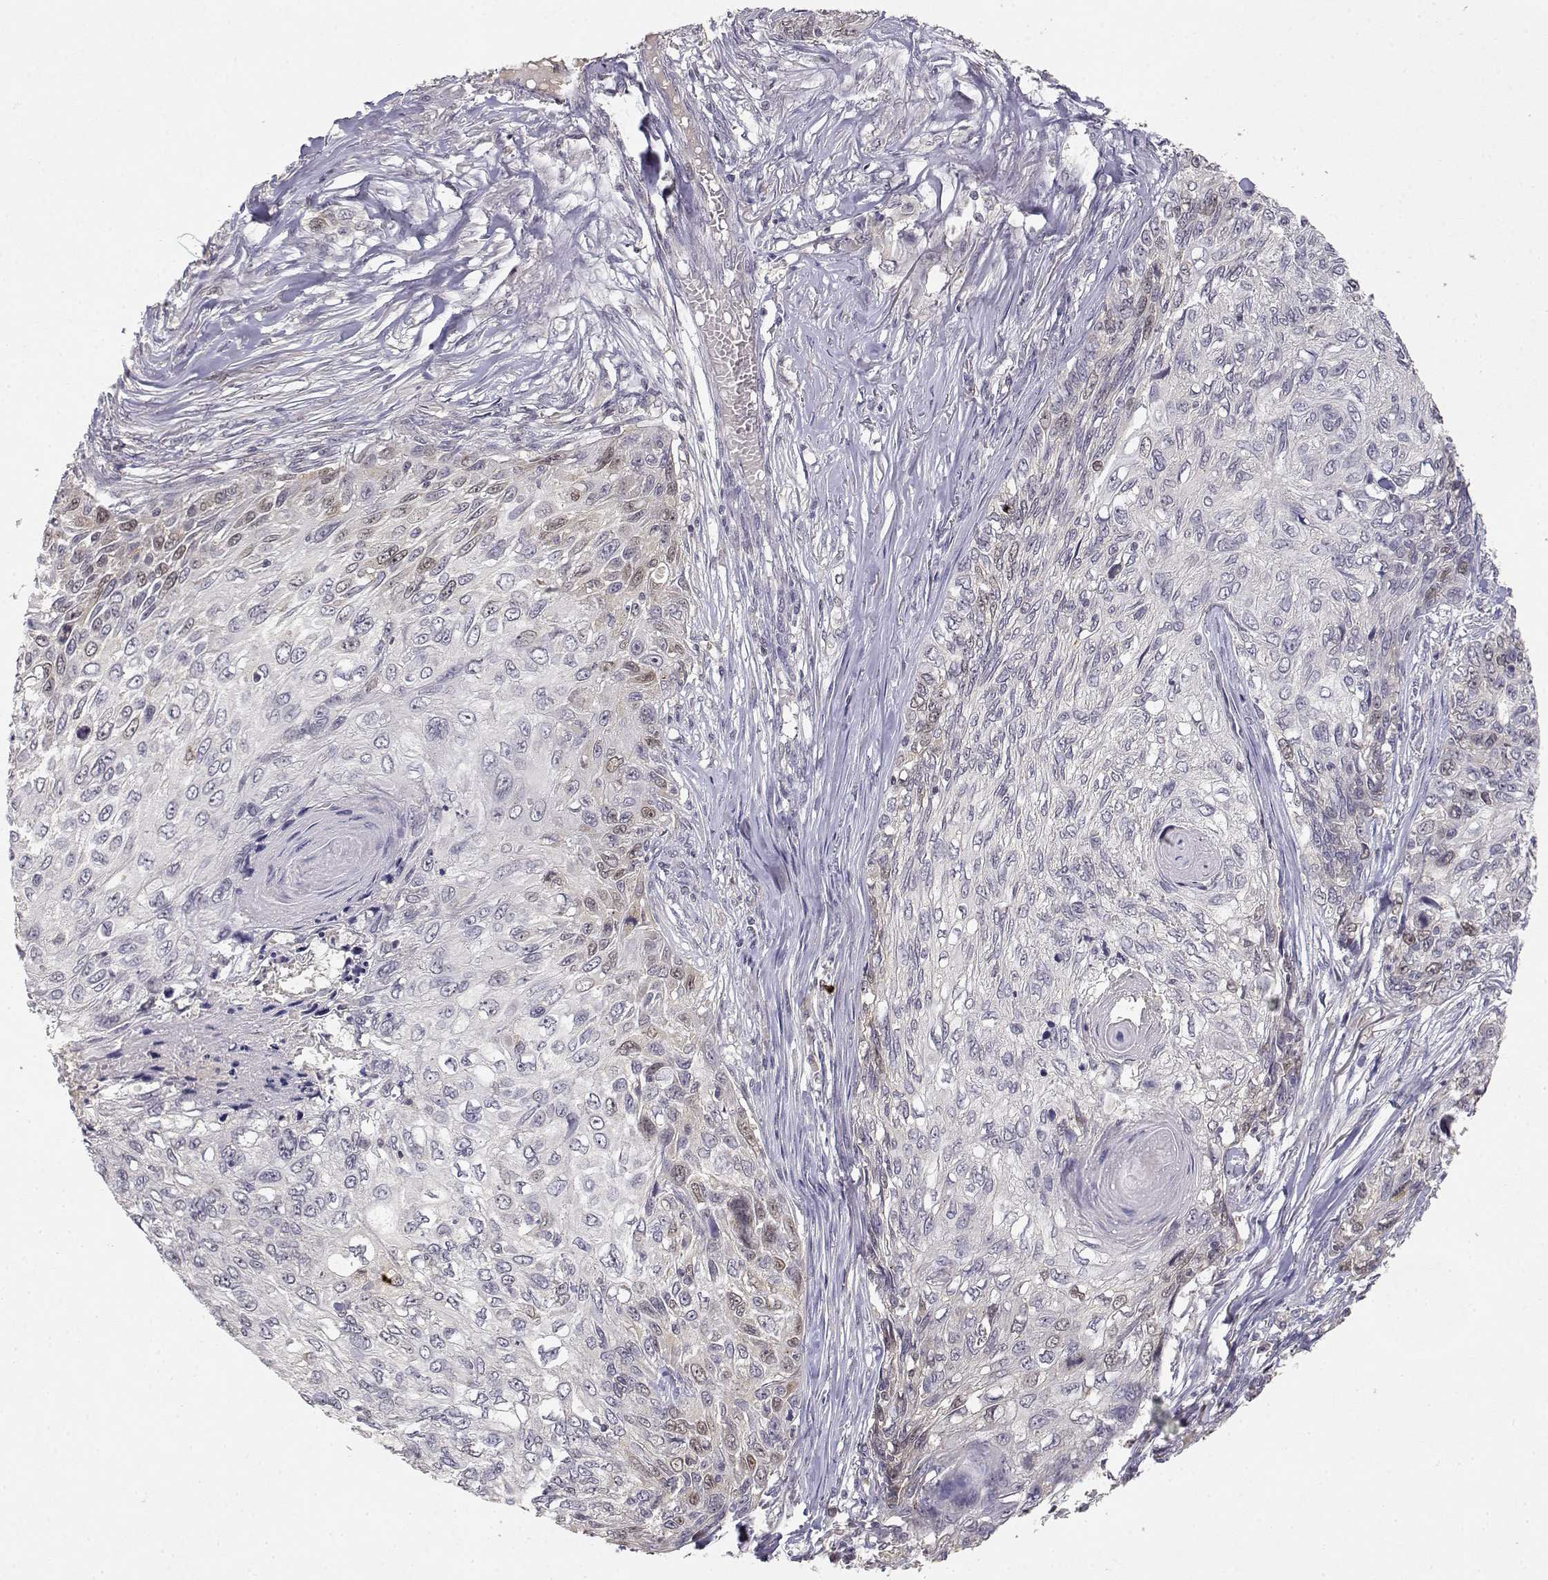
{"staining": {"intensity": "weak", "quantity": "<25%", "location": "nuclear"}, "tissue": "skin cancer", "cell_type": "Tumor cells", "image_type": "cancer", "snomed": [{"axis": "morphology", "description": "Squamous cell carcinoma, NOS"}, {"axis": "topography", "description": "Skin"}], "caption": "Human skin cancer stained for a protein using IHC shows no positivity in tumor cells.", "gene": "RAD51", "patient": {"sex": "male", "age": 92}}